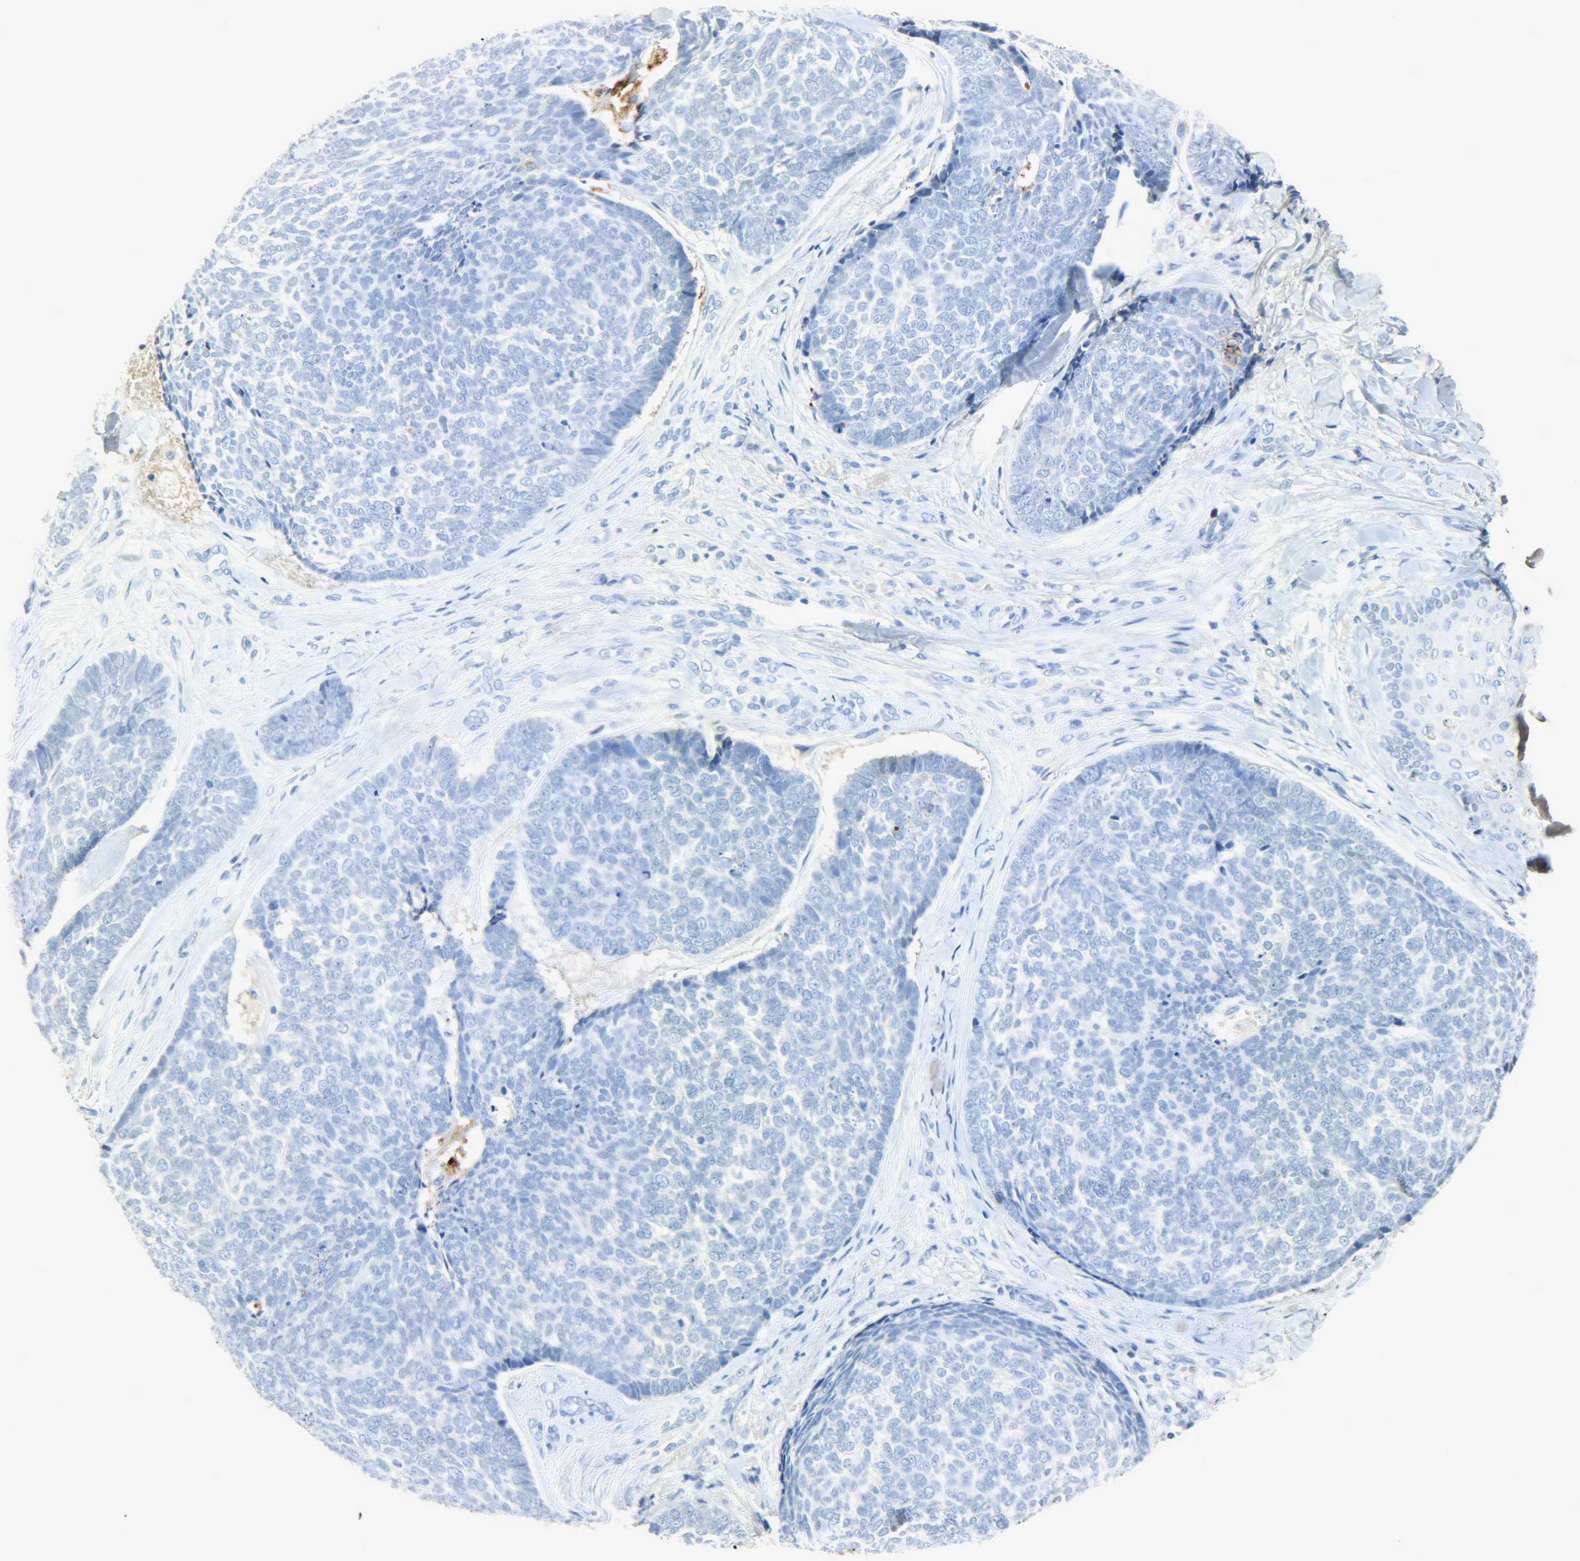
{"staining": {"intensity": "negative", "quantity": "none", "location": "none"}, "tissue": "skin cancer", "cell_type": "Tumor cells", "image_type": "cancer", "snomed": [{"axis": "morphology", "description": "Basal cell carcinoma"}, {"axis": "topography", "description": "Skin"}], "caption": "Immunohistochemistry (IHC) micrograph of skin basal cell carcinoma stained for a protein (brown), which shows no staining in tumor cells.", "gene": "CRP", "patient": {"sex": "male", "age": 84}}